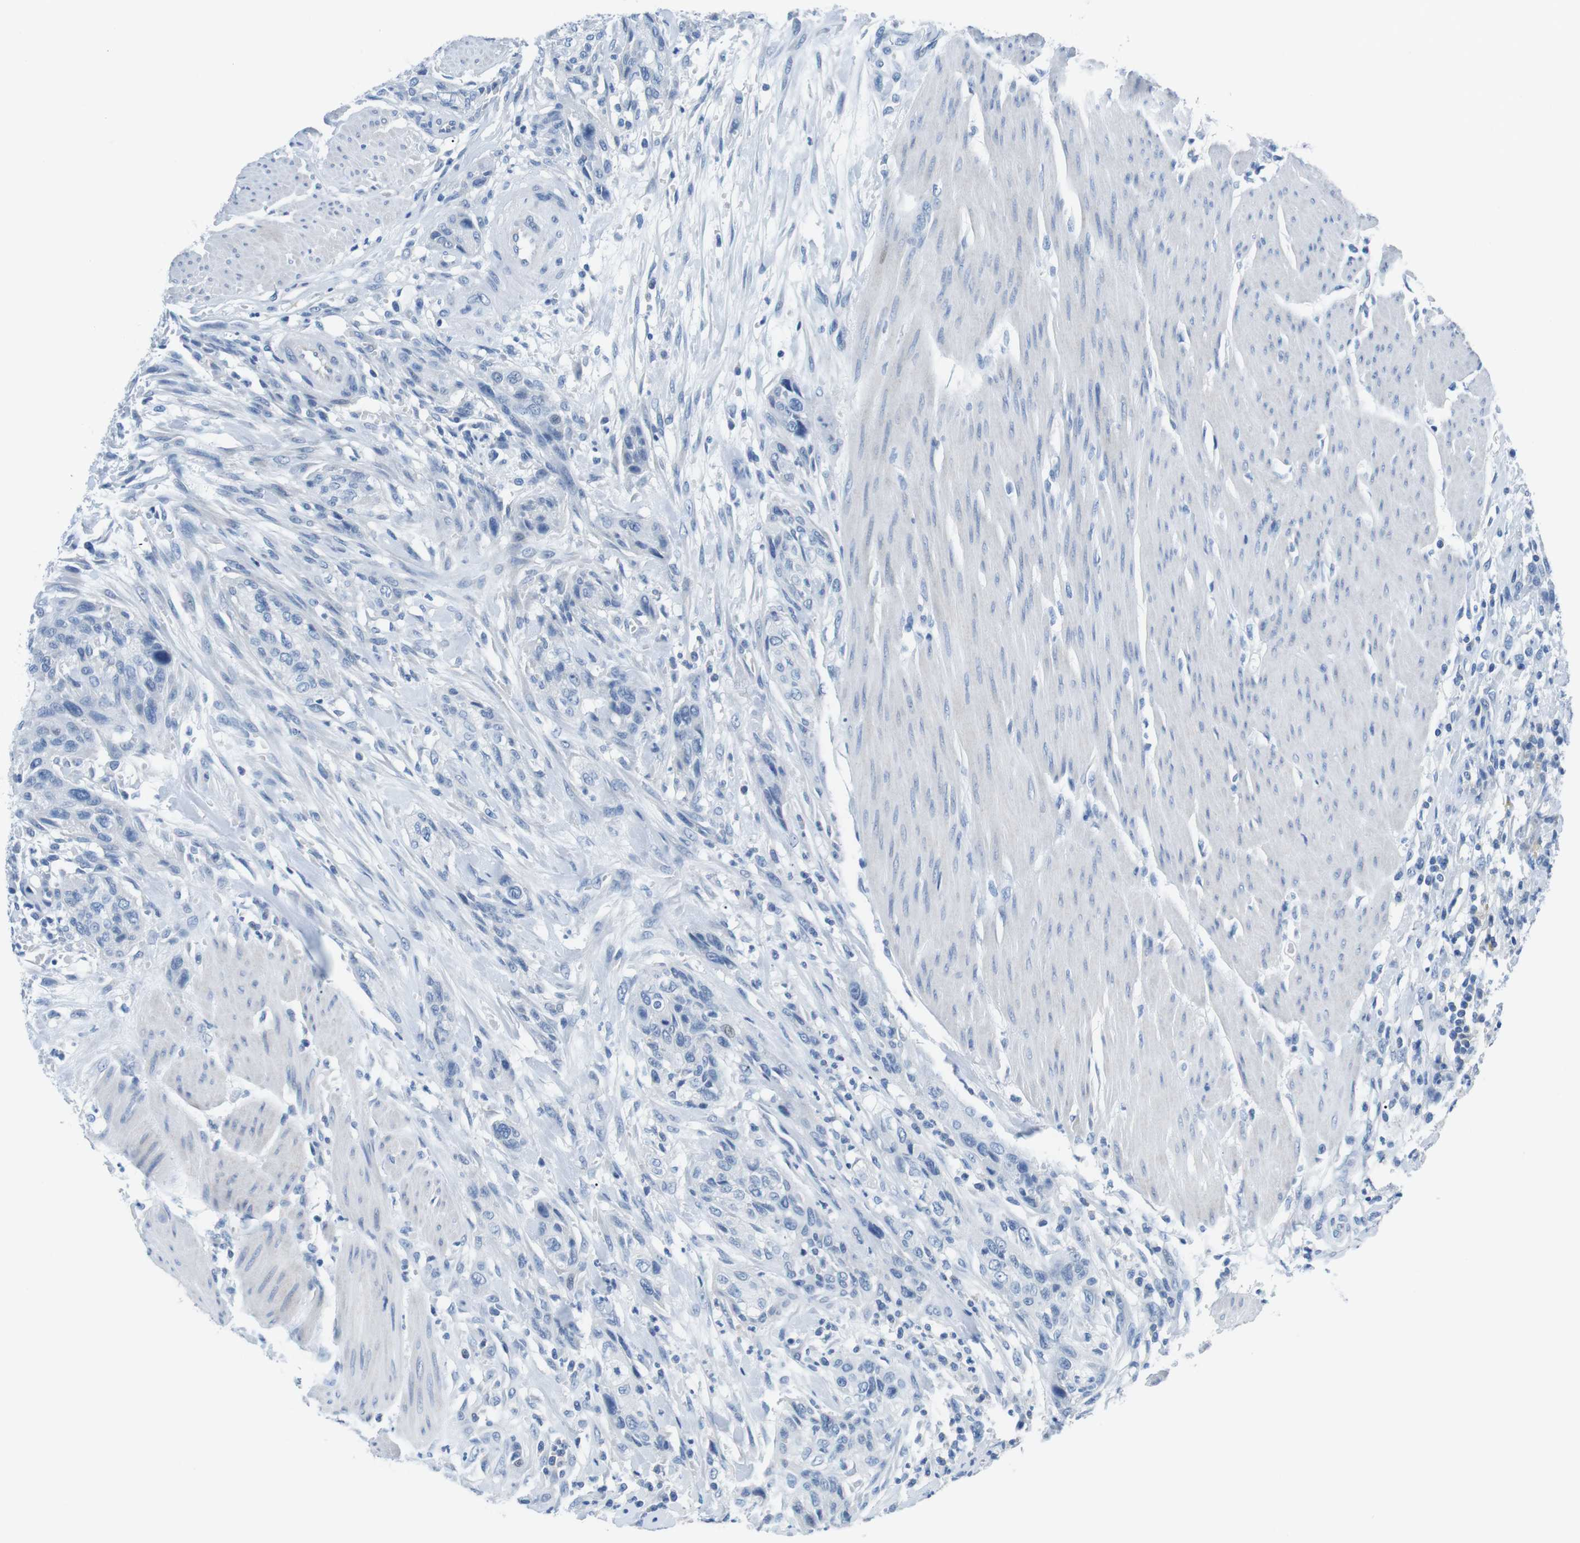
{"staining": {"intensity": "negative", "quantity": "none", "location": "none"}, "tissue": "urothelial cancer", "cell_type": "Tumor cells", "image_type": "cancer", "snomed": [{"axis": "morphology", "description": "Urothelial carcinoma, High grade"}, {"axis": "topography", "description": "Urinary bladder"}], "caption": "Photomicrograph shows no significant protein expression in tumor cells of urothelial cancer.", "gene": "MUC2", "patient": {"sex": "male", "age": 35}}